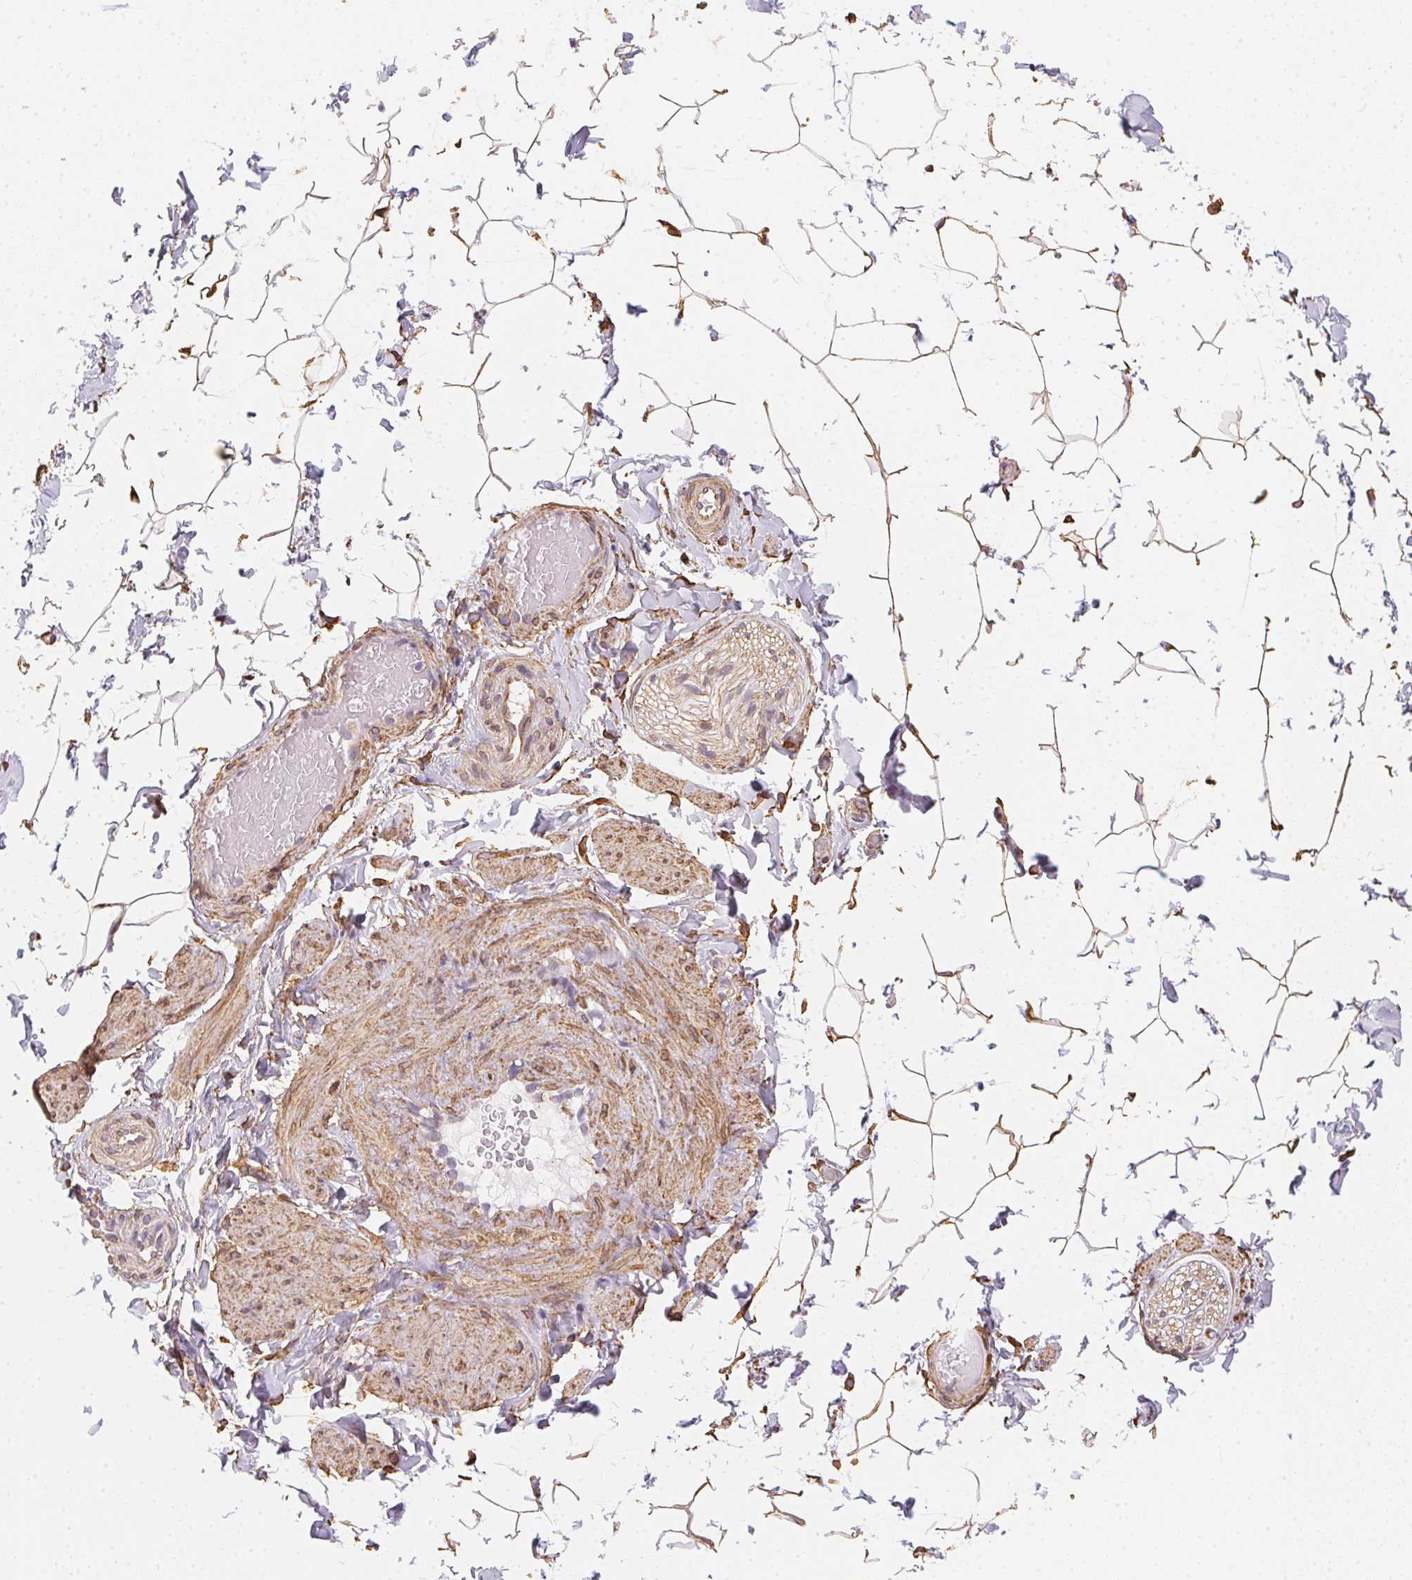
{"staining": {"intensity": "negative", "quantity": "none", "location": "none"}, "tissue": "adipose tissue", "cell_type": "Adipocytes", "image_type": "normal", "snomed": [{"axis": "morphology", "description": "Normal tissue, NOS"}, {"axis": "topography", "description": "Epididymis"}, {"axis": "topography", "description": "Peripheral nerve tissue"}], "caption": "There is no significant staining in adipocytes of adipose tissue. The staining is performed using DAB (3,3'-diaminobenzidine) brown chromogen with nuclei counter-stained in using hematoxylin.", "gene": "RSBN1", "patient": {"sex": "male", "age": 32}}